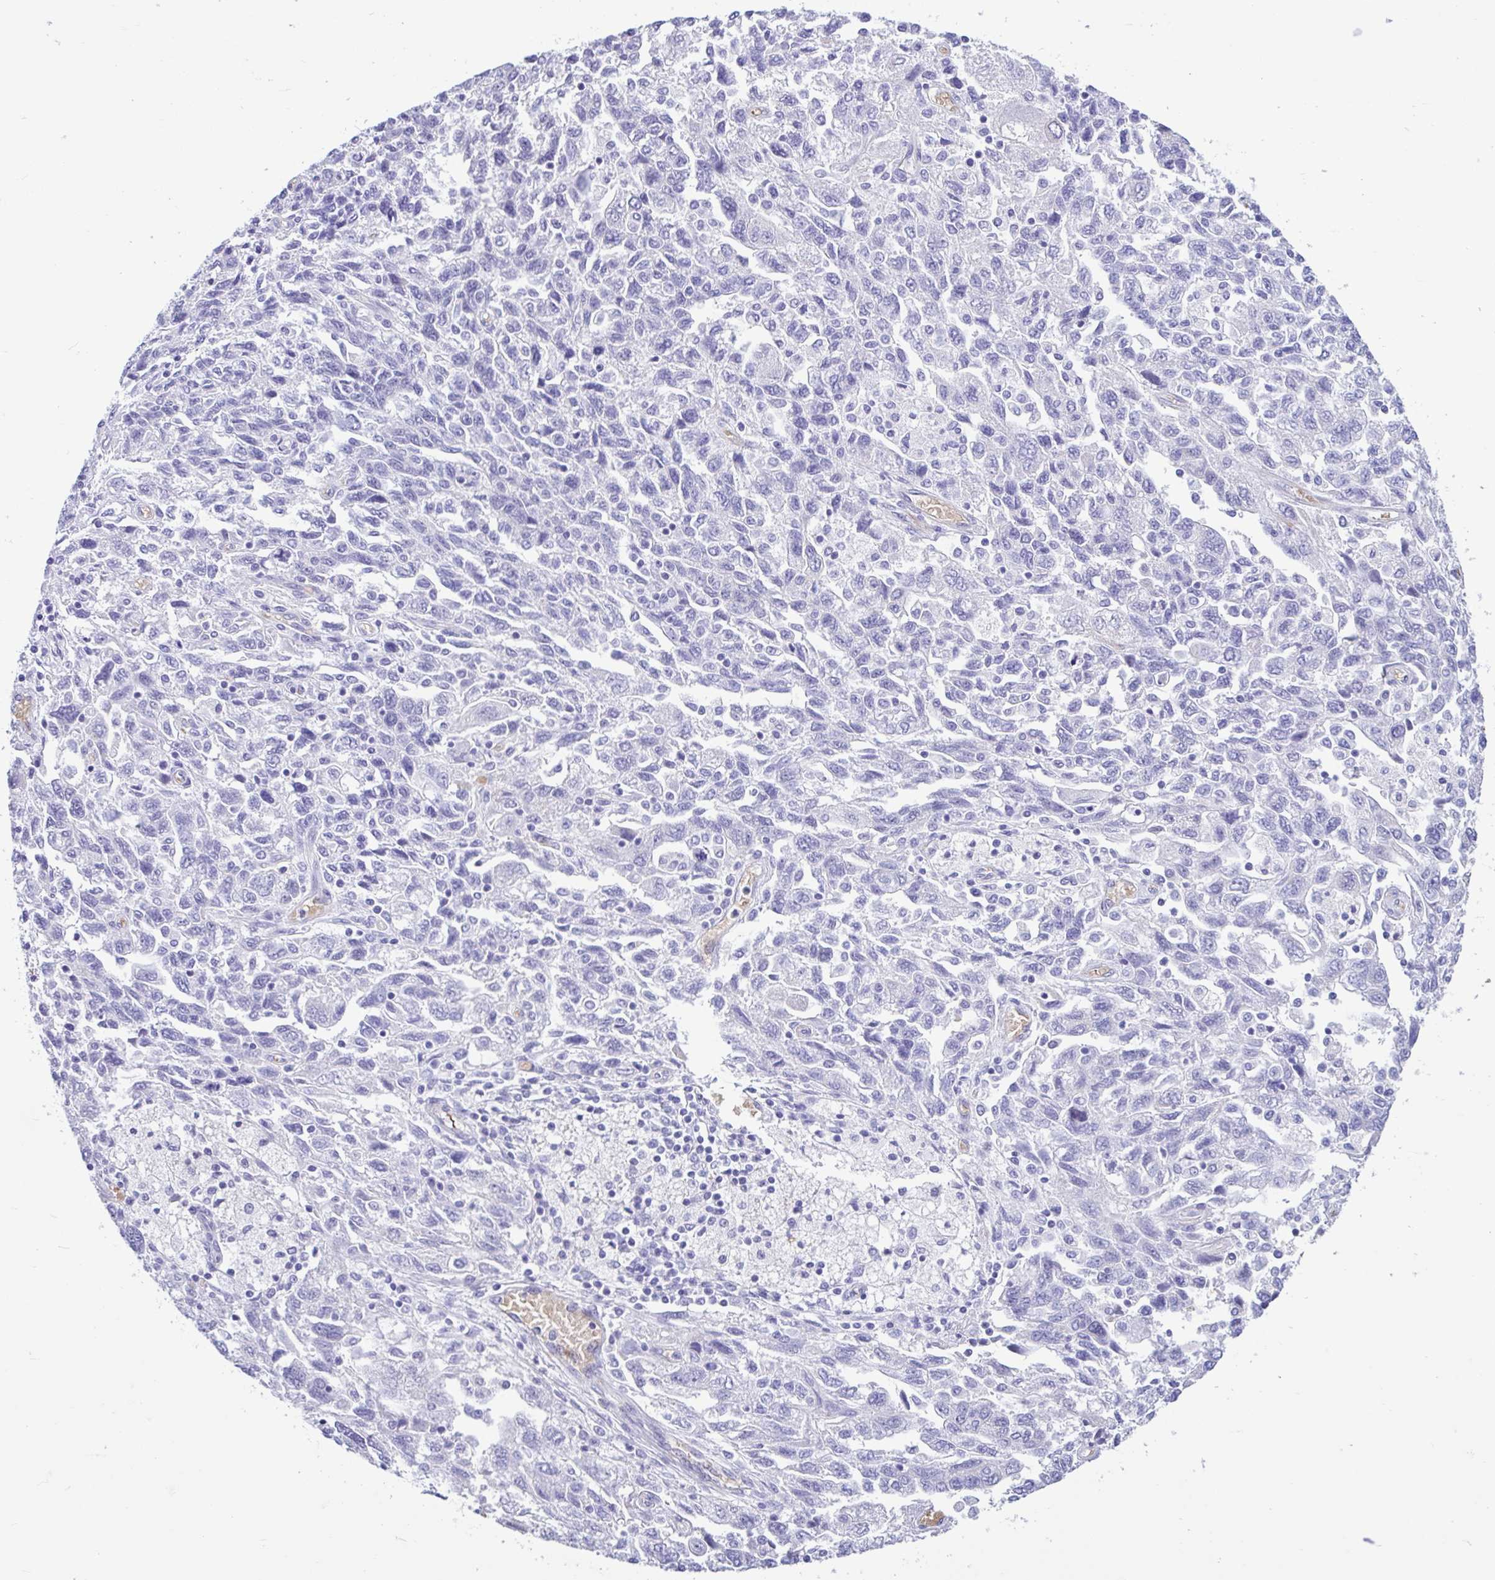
{"staining": {"intensity": "negative", "quantity": "none", "location": "none"}, "tissue": "ovarian cancer", "cell_type": "Tumor cells", "image_type": "cancer", "snomed": [{"axis": "morphology", "description": "Carcinoma, NOS"}, {"axis": "morphology", "description": "Cystadenocarcinoma, serous, NOS"}, {"axis": "topography", "description": "Ovary"}], "caption": "There is no significant expression in tumor cells of ovarian cancer (serous cystadenocarcinoma). (DAB (3,3'-diaminobenzidine) immunohistochemistry (IHC), high magnification).", "gene": "TMEM79", "patient": {"sex": "female", "age": 69}}